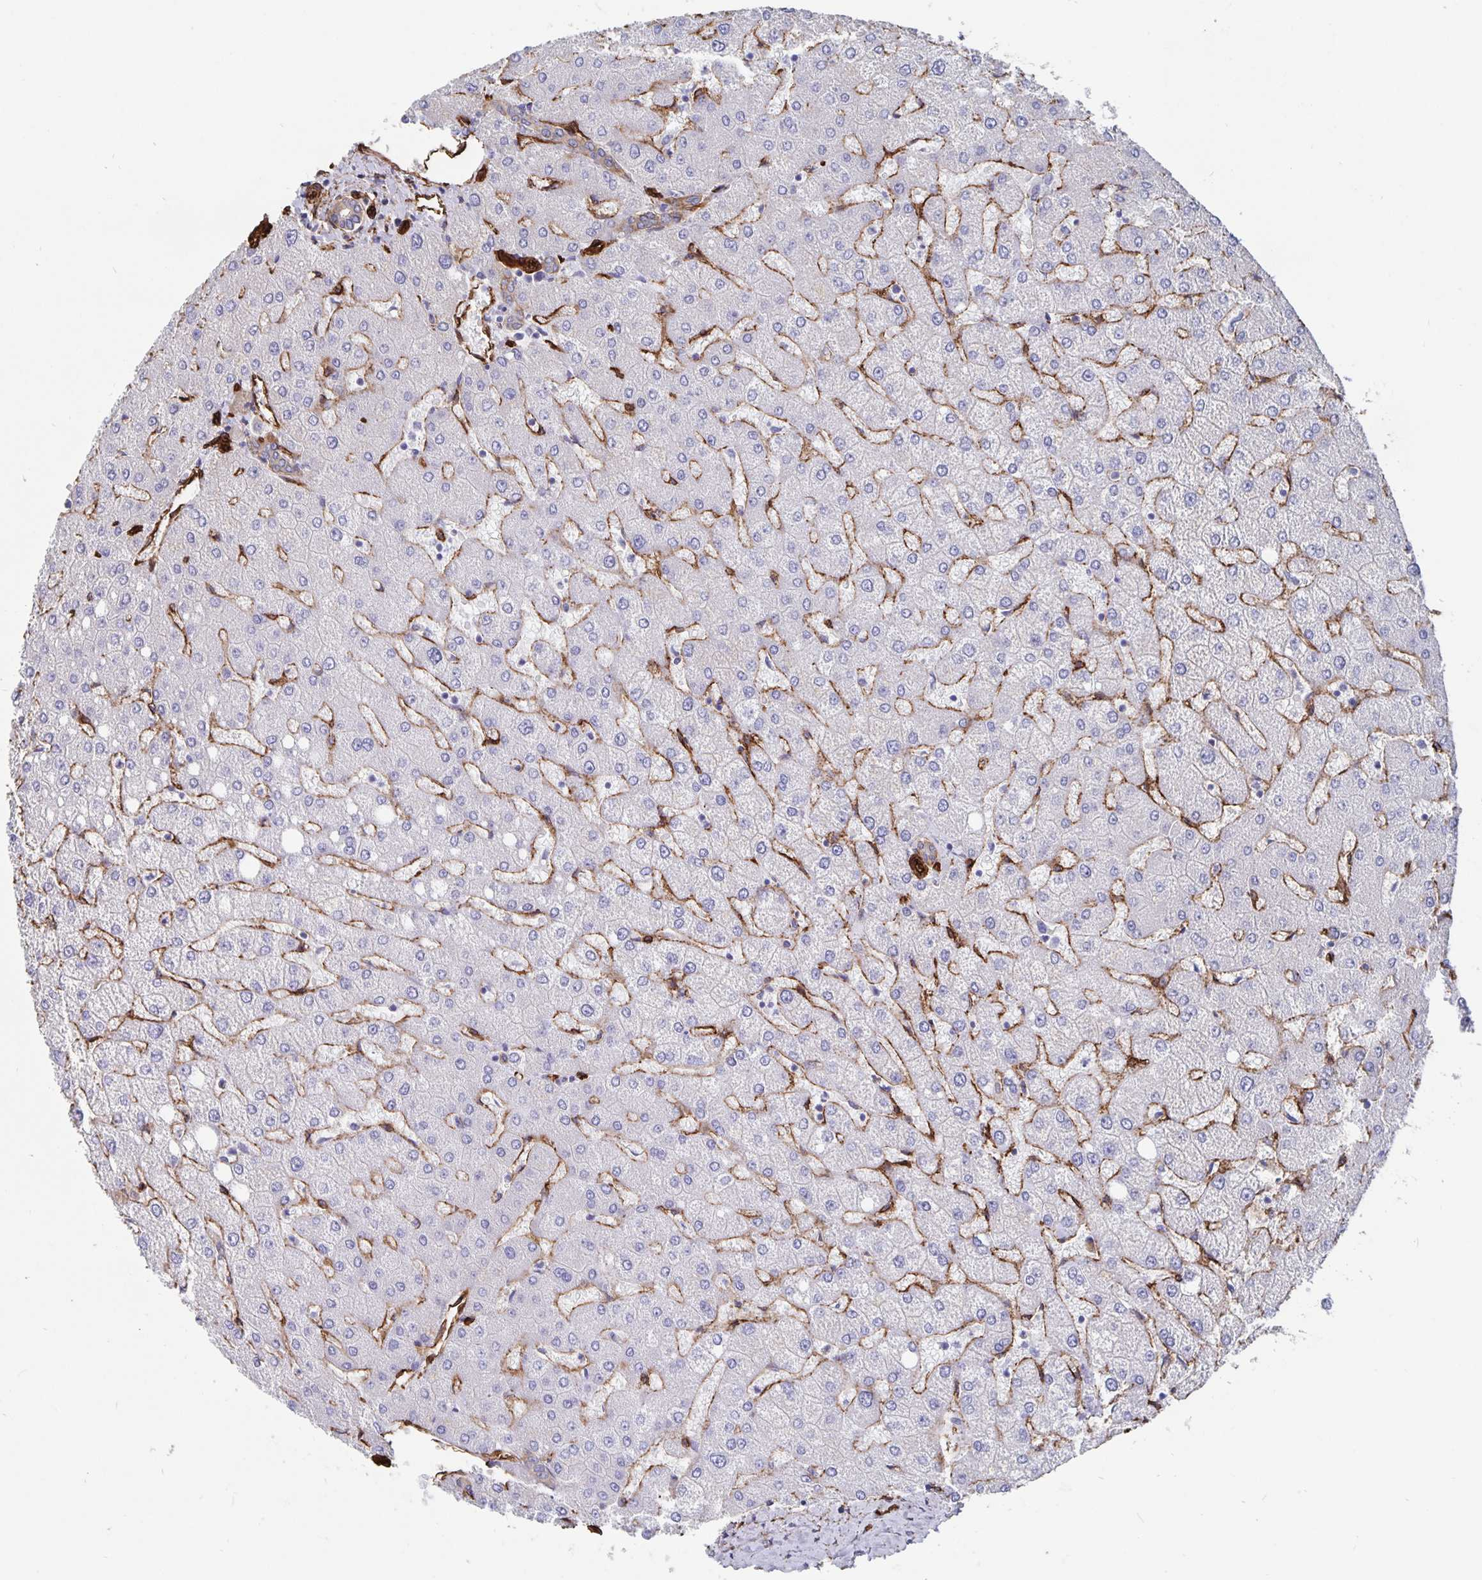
{"staining": {"intensity": "negative", "quantity": "none", "location": "none"}, "tissue": "liver", "cell_type": "Cholangiocytes", "image_type": "normal", "snomed": [{"axis": "morphology", "description": "Normal tissue, NOS"}, {"axis": "topography", "description": "Liver"}], "caption": "DAB immunohistochemical staining of normal liver reveals no significant positivity in cholangiocytes. (DAB (3,3'-diaminobenzidine) immunohistochemistry (IHC) with hematoxylin counter stain).", "gene": "DCHS2", "patient": {"sex": "female", "age": 54}}